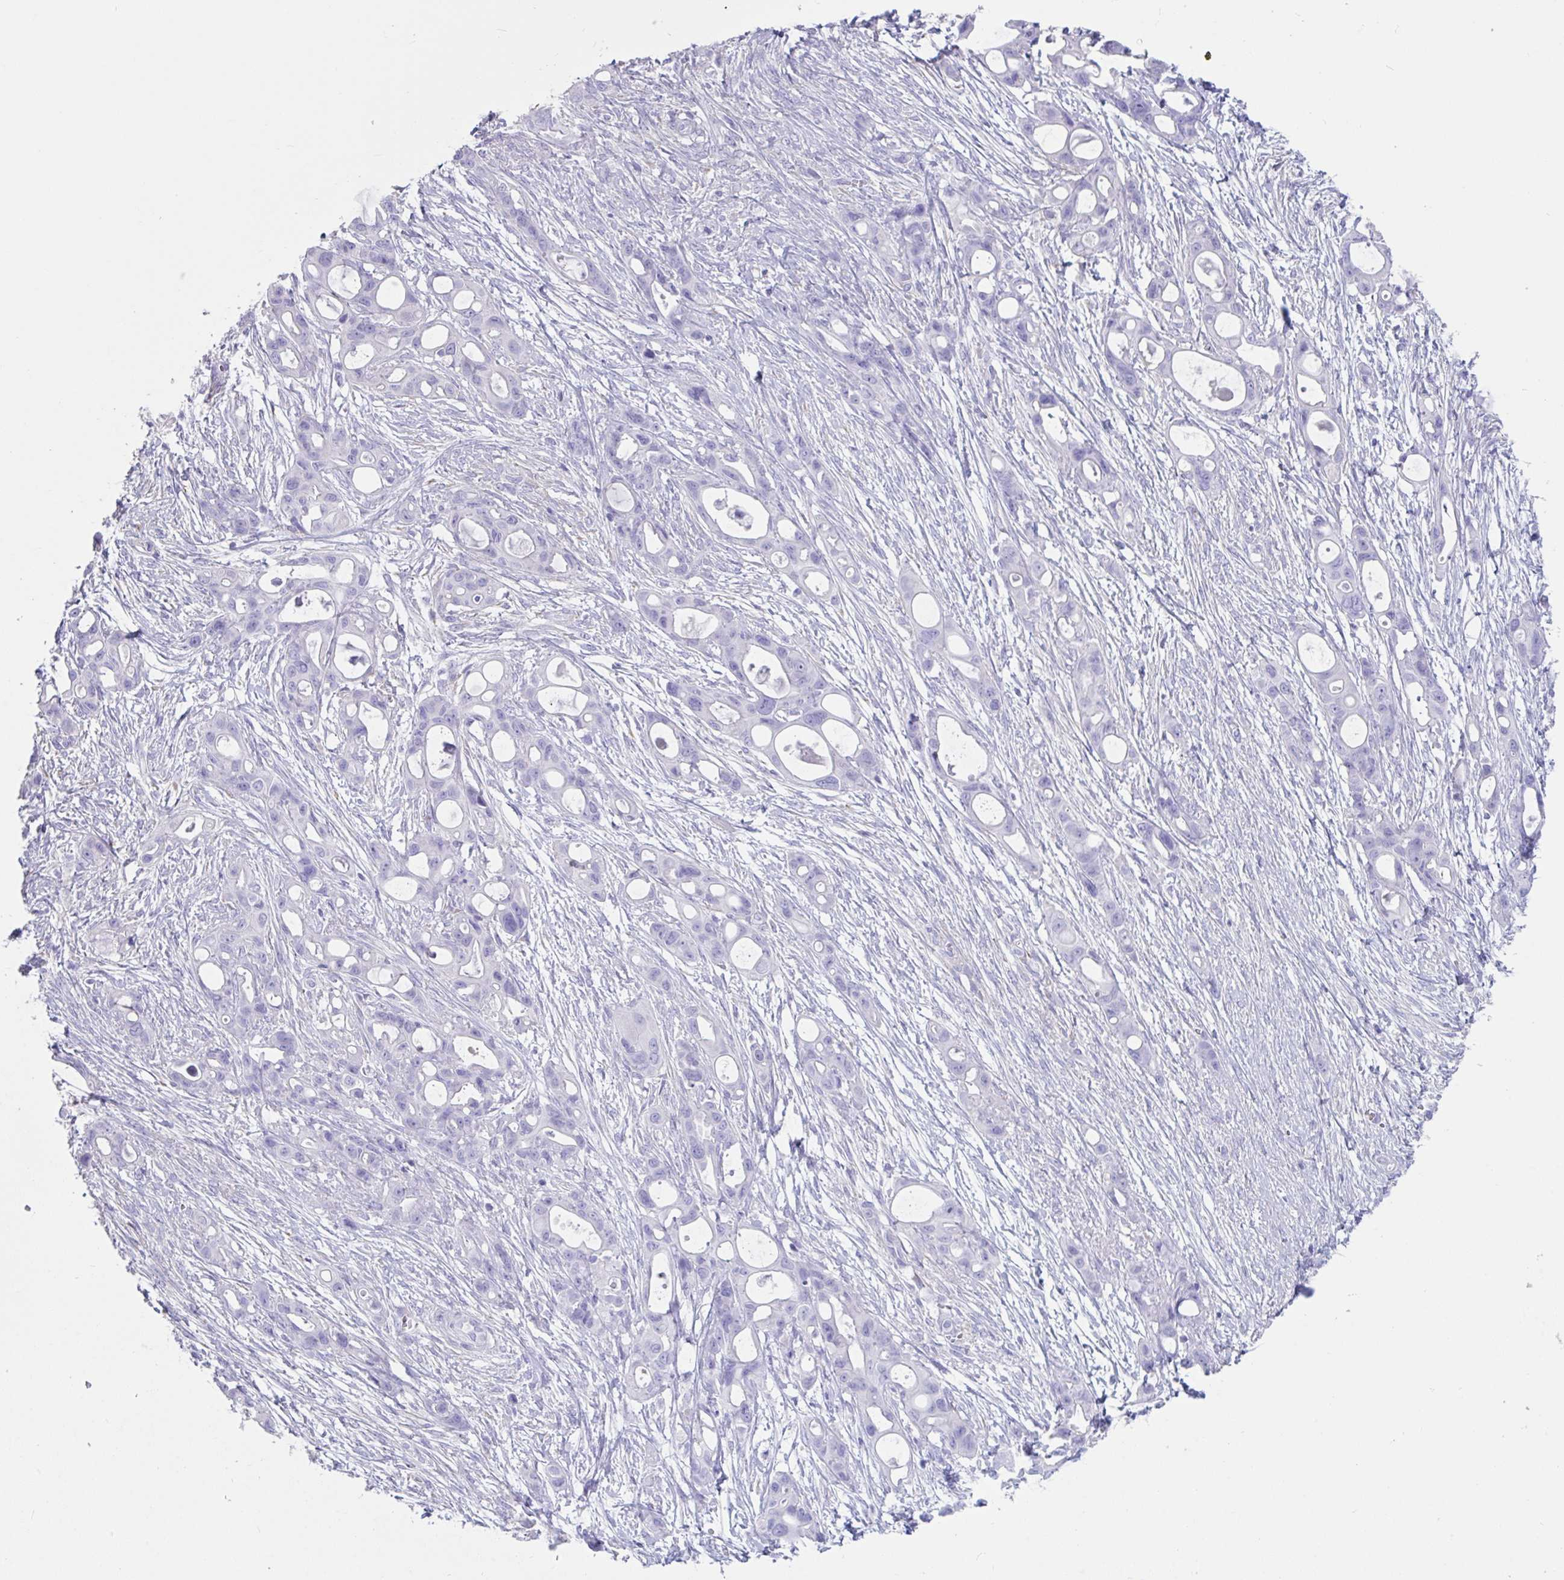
{"staining": {"intensity": "negative", "quantity": "none", "location": "none"}, "tissue": "ovarian cancer", "cell_type": "Tumor cells", "image_type": "cancer", "snomed": [{"axis": "morphology", "description": "Cystadenocarcinoma, mucinous, NOS"}, {"axis": "topography", "description": "Ovary"}], "caption": "Tumor cells show no significant expression in ovarian cancer (mucinous cystadenocarcinoma).", "gene": "TNNC1", "patient": {"sex": "female", "age": 70}}